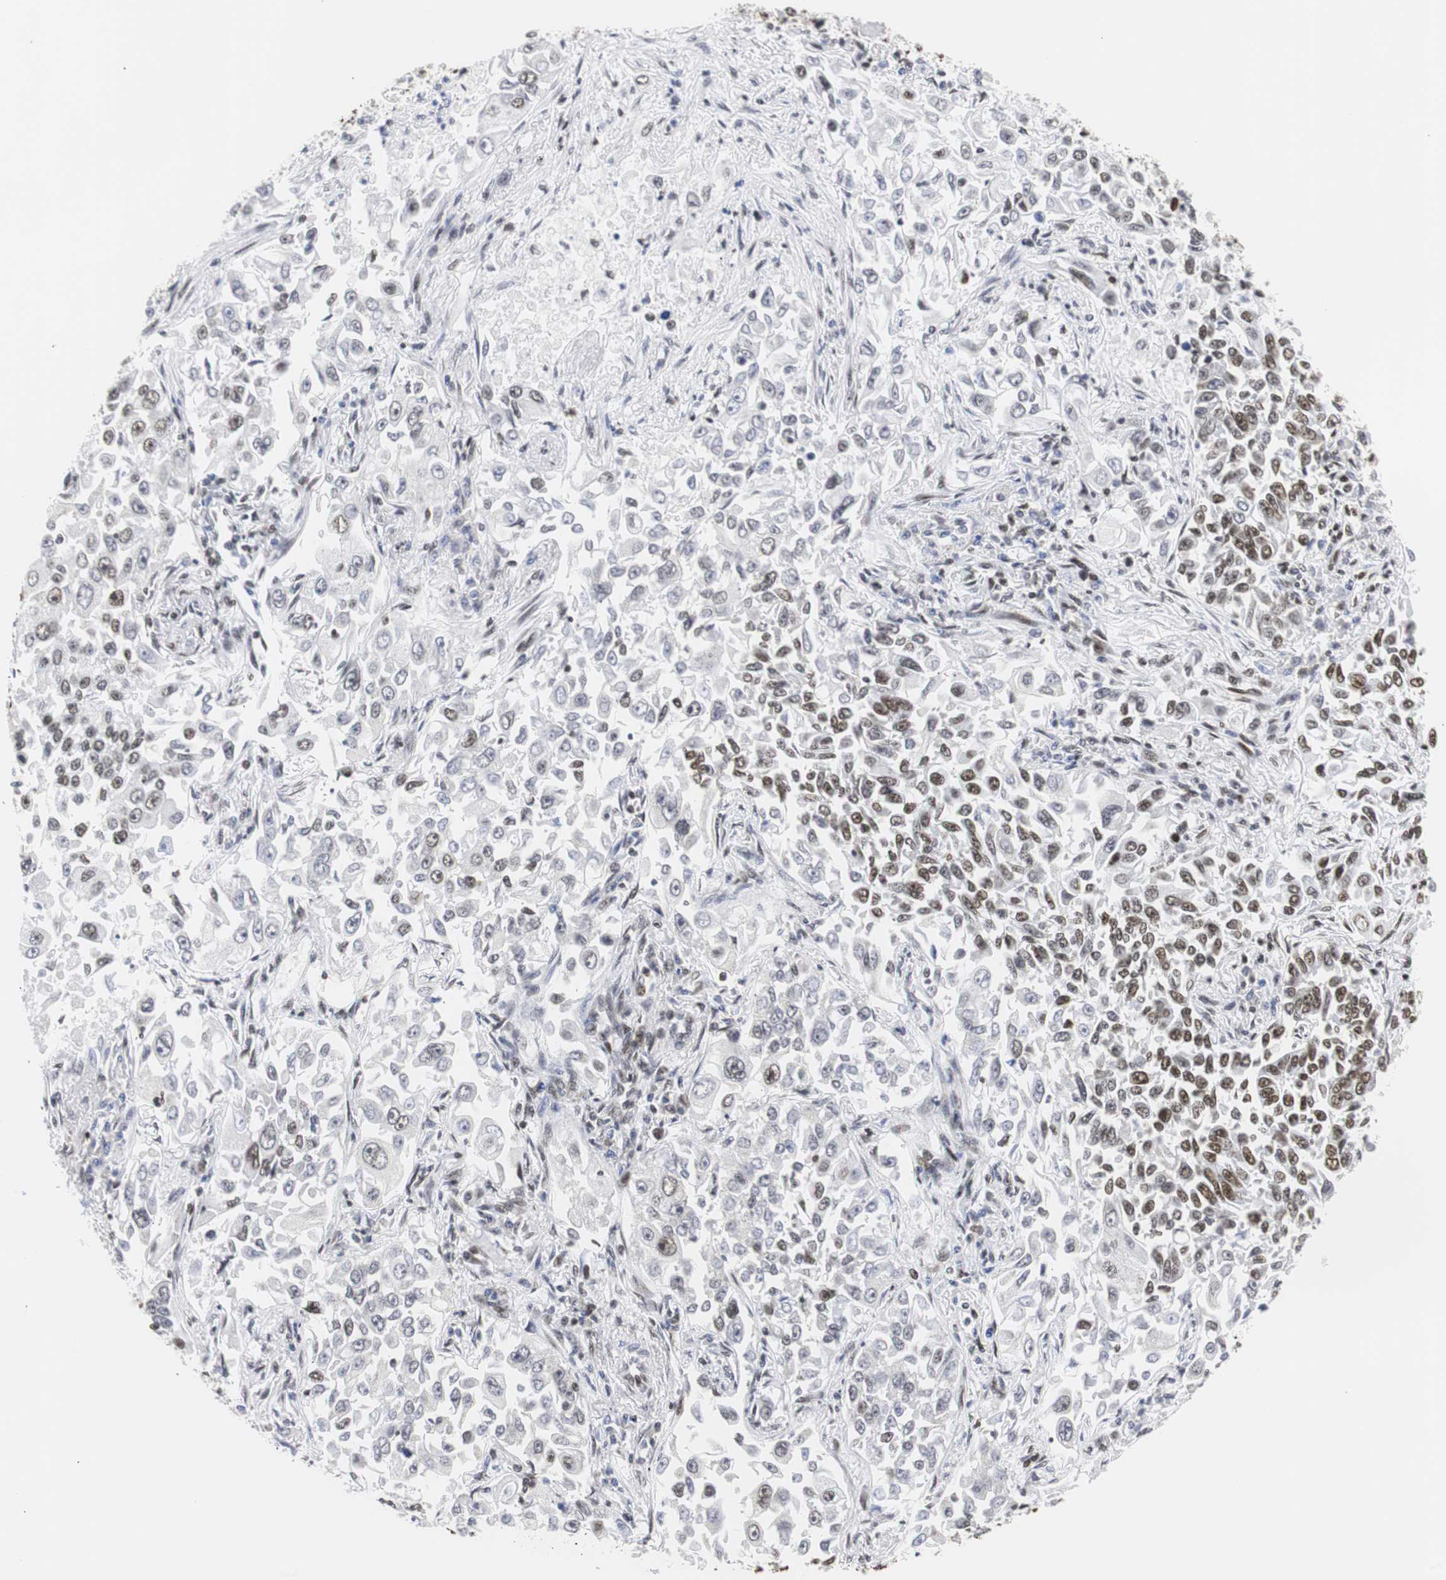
{"staining": {"intensity": "weak", "quantity": "<25%", "location": "nuclear"}, "tissue": "lung cancer", "cell_type": "Tumor cells", "image_type": "cancer", "snomed": [{"axis": "morphology", "description": "Adenocarcinoma, NOS"}, {"axis": "topography", "description": "Lung"}], "caption": "Tumor cells show no significant protein positivity in lung cancer.", "gene": "HNRNPH2", "patient": {"sex": "male", "age": 84}}